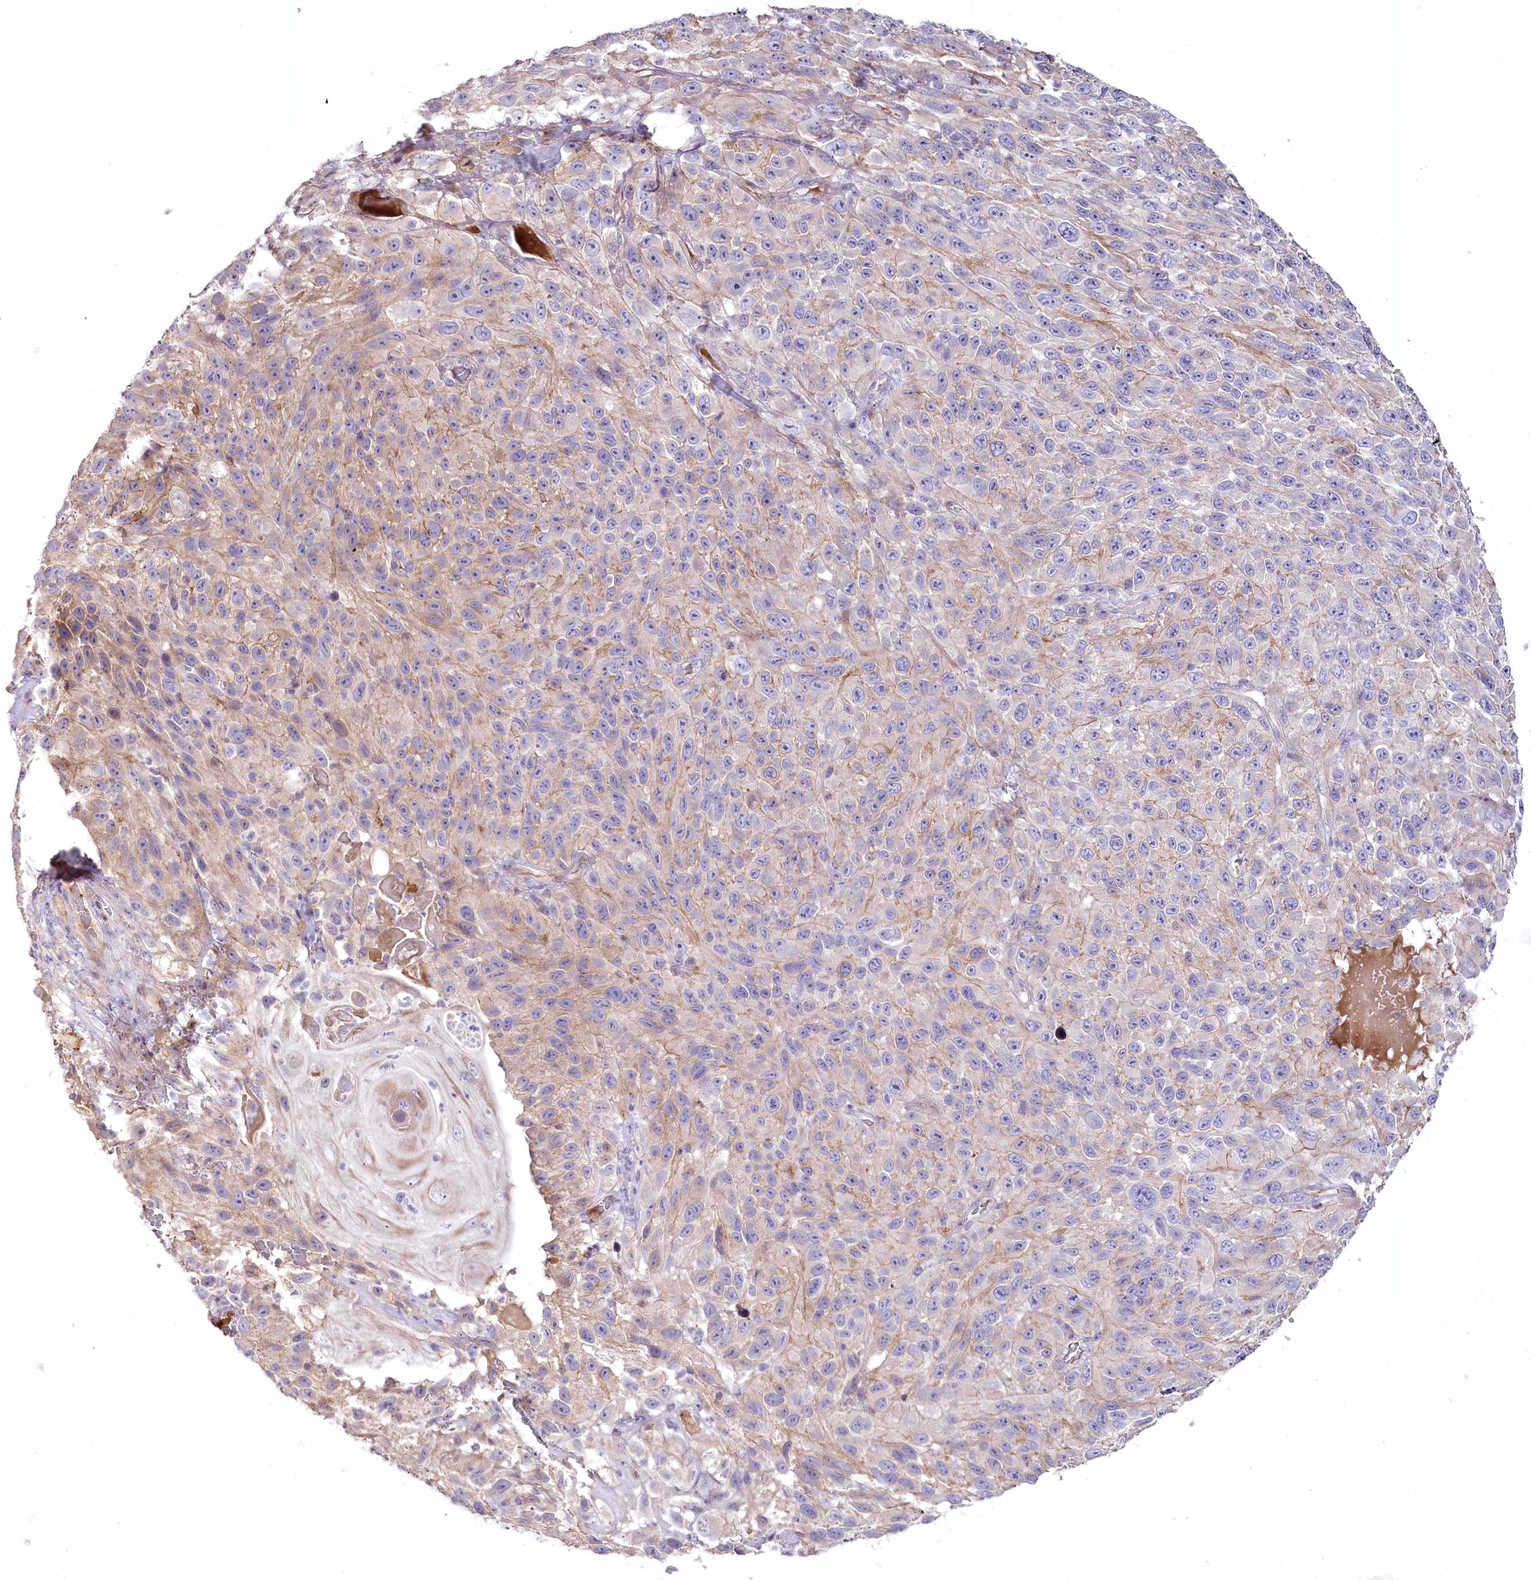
{"staining": {"intensity": "weak", "quantity": "<25%", "location": "cytoplasmic/membranous"}, "tissue": "melanoma", "cell_type": "Tumor cells", "image_type": "cancer", "snomed": [{"axis": "morphology", "description": "Malignant melanoma, NOS"}, {"axis": "topography", "description": "Skin"}], "caption": "An immunohistochemistry (IHC) histopathology image of melanoma is shown. There is no staining in tumor cells of melanoma.", "gene": "SLC6A11", "patient": {"sex": "female", "age": 96}}